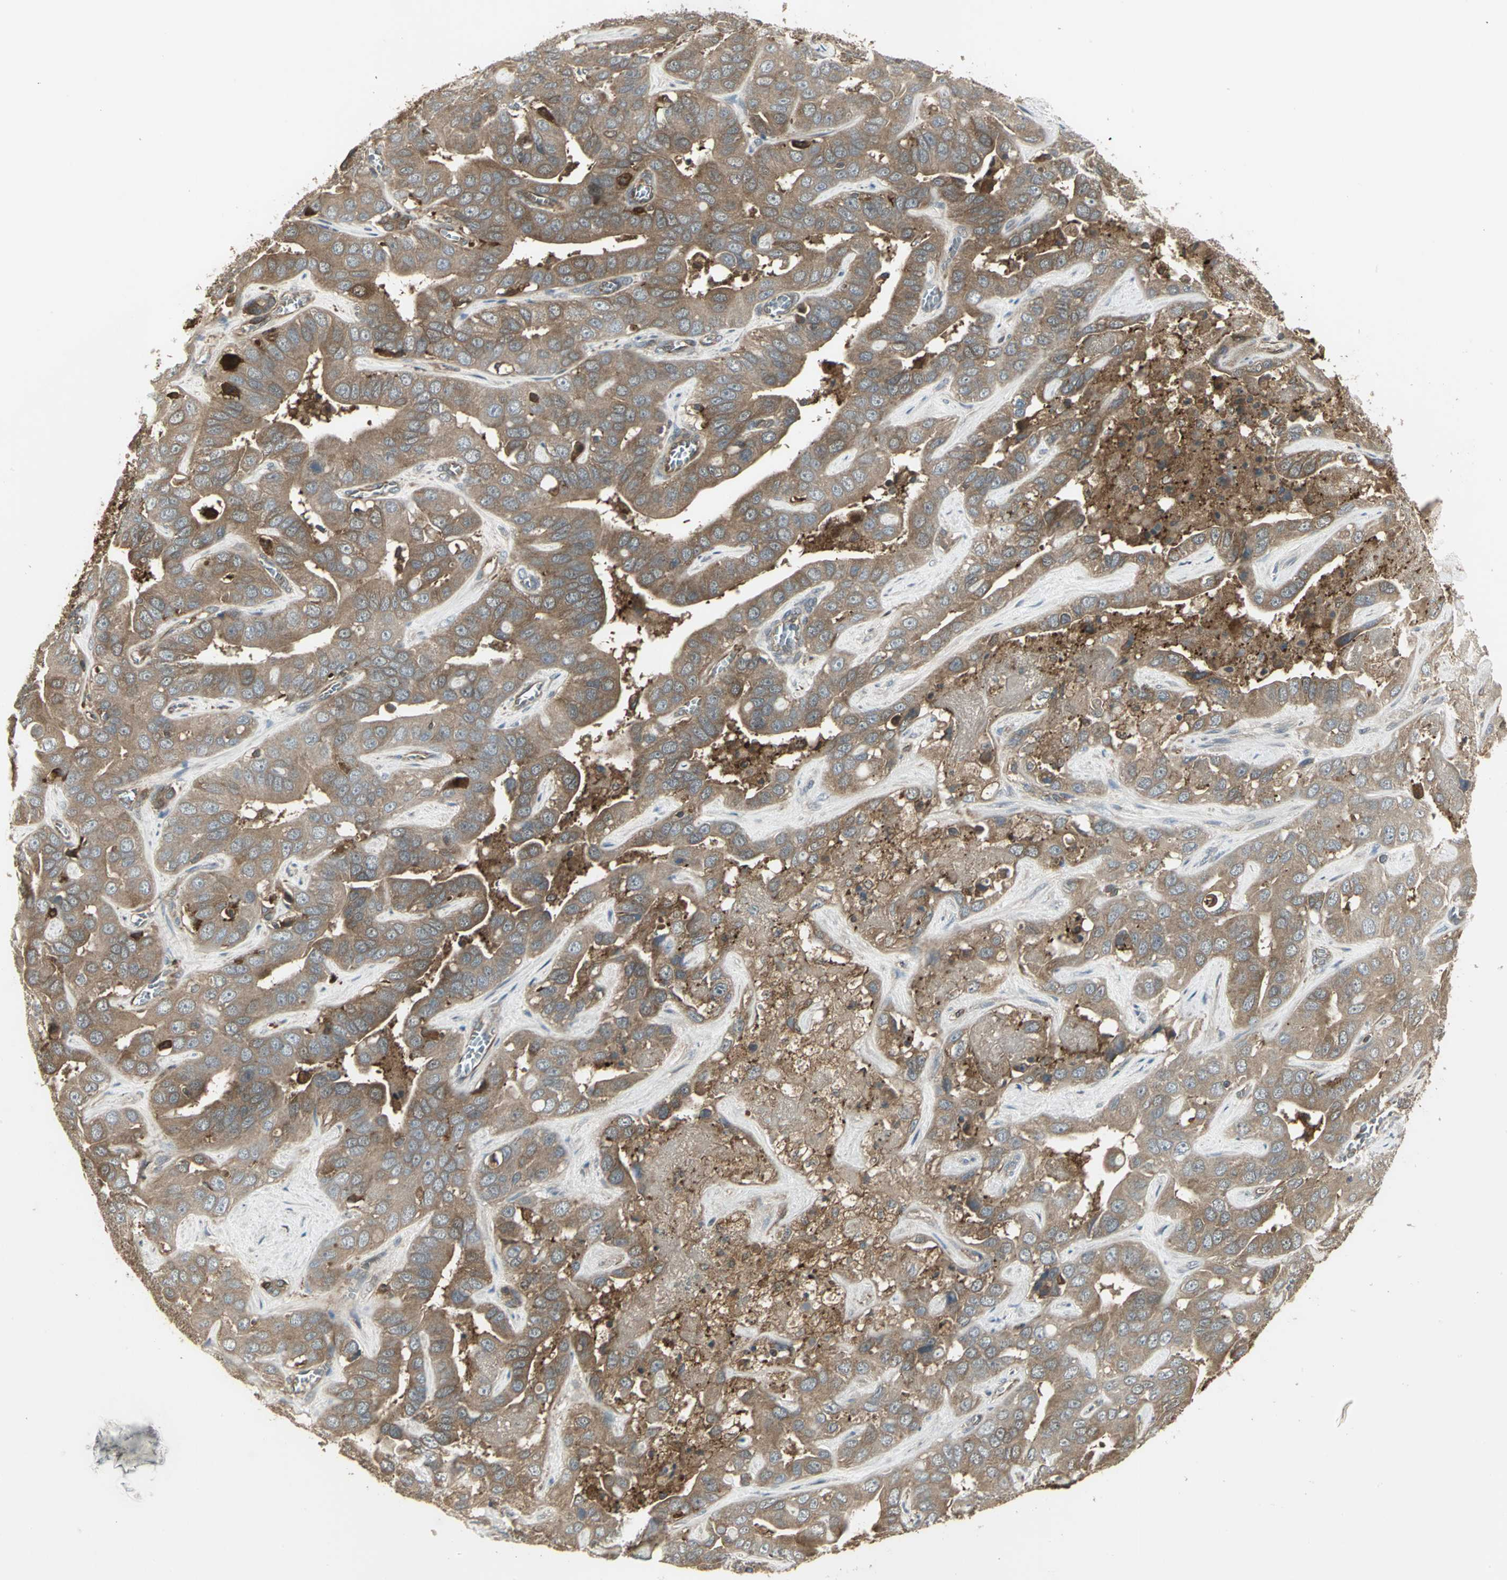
{"staining": {"intensity": "moderate", "quantity": ">75%", "location": "cytoplasmic/membranous"}, "tissue": "liver cancer", "cell_type": "Tumor cells", "image_type": "cancer", "snomed": [{"axis": "morphology", "description": "Cholangiocarcinoma"}, {"axis": "topography", "description": "Liver"}], "caption": "A brown stain shows moderate cytoplasmic/membranous expression of a protein in liver cancer tumor cells.", "gene": "PRXL2B", "patient": {"sex": "female", "age": 52}}